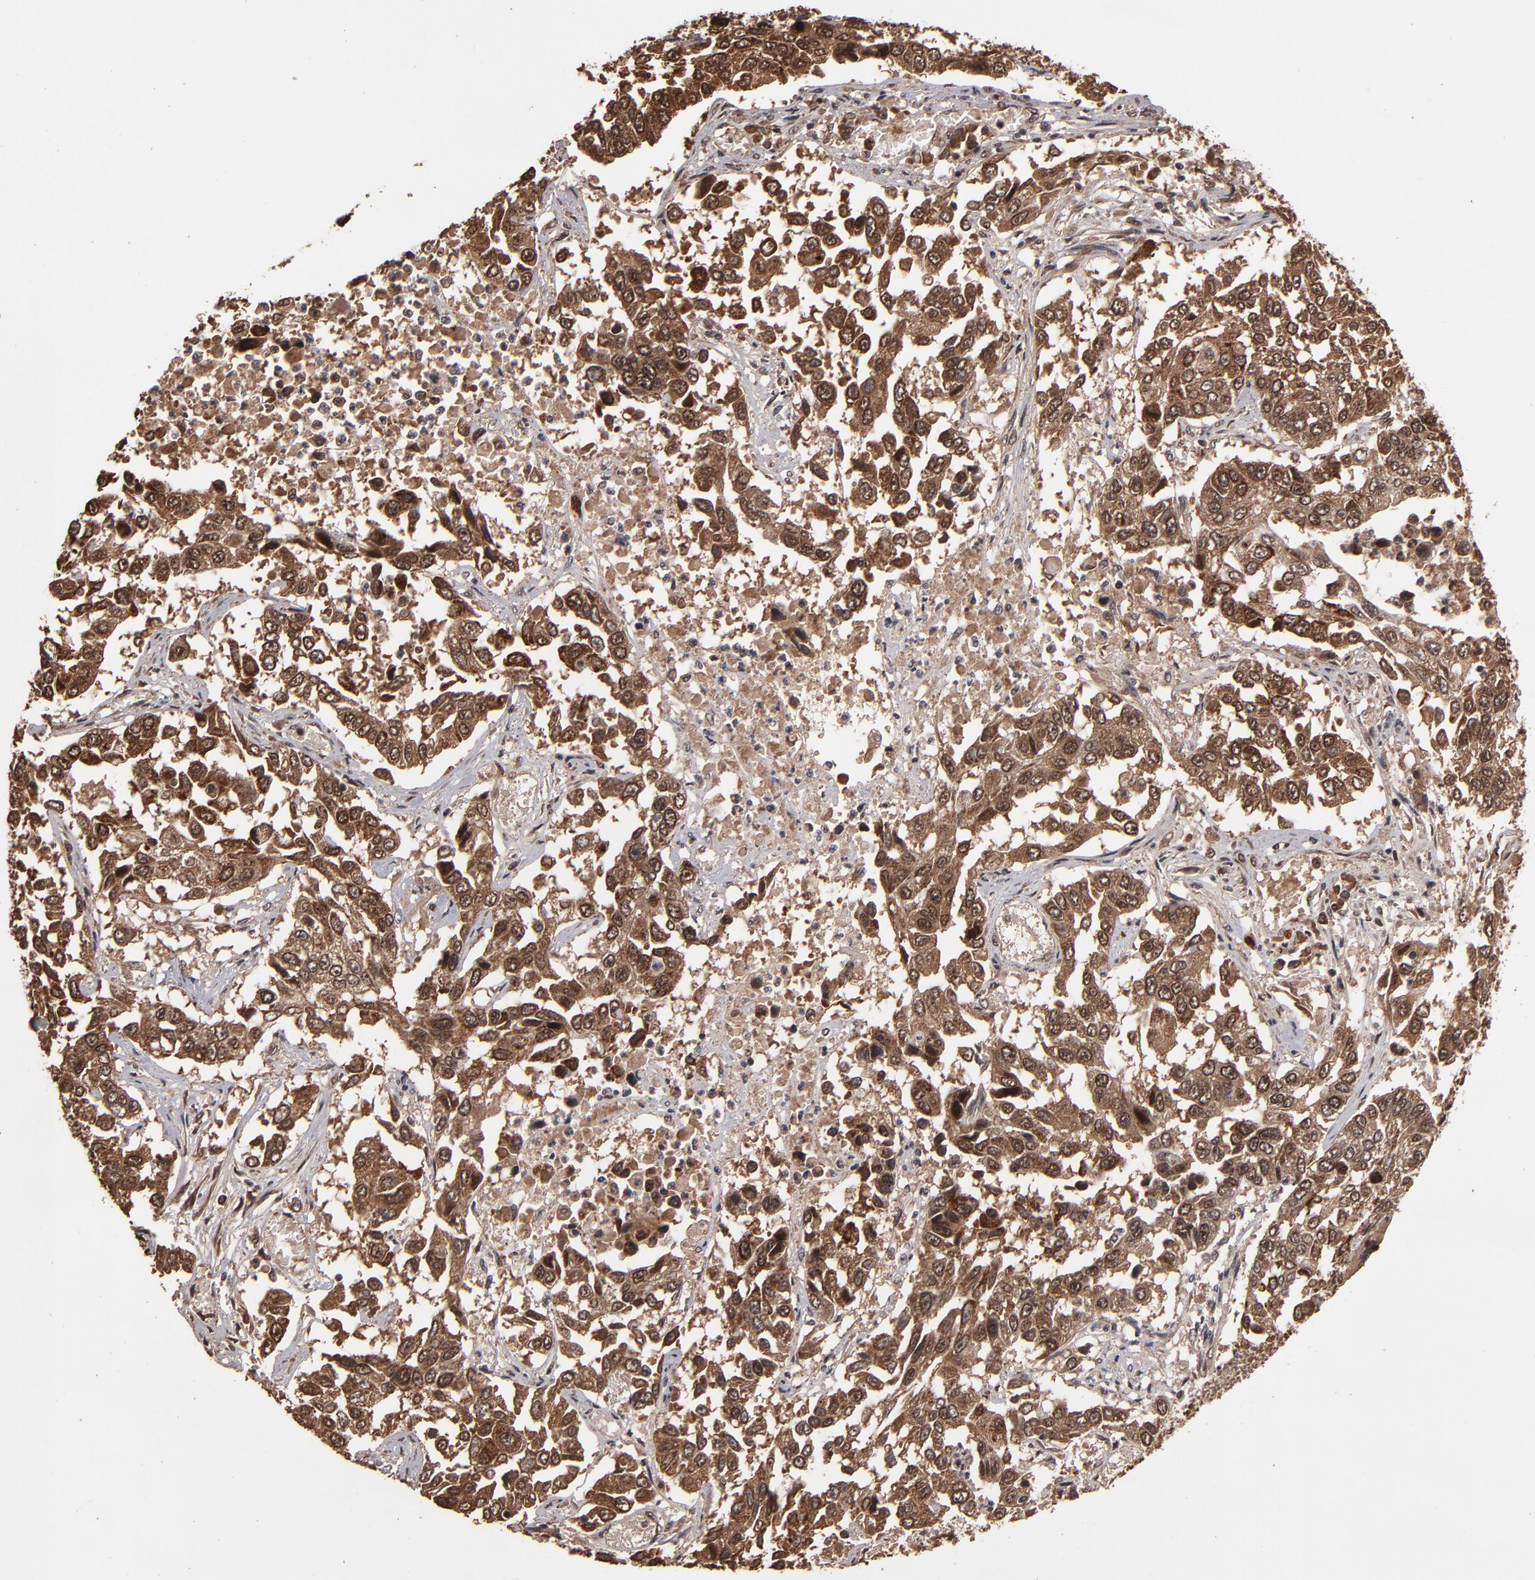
{"staining": {"intensity": "moderate", "quantity": ">75%", "location": "cytoplasmic/membranous,nuclear"}, "tissue": "lung cancer", "cell_type": "Tumor cells", "image_type": "cancer", "snomed": [{"axis": "morphology", "description": "Squamous cell carcinoma, NOS"}, {"axis": "topography", "description": "Lung"}], "caption": "Immunohistochemical staining of human lung cancer (squamous cell carcinoma) displays moderate cytoplasmic/membranous and nuclear protein staining in about >75% of tumor cells.", "gene": "NXF2B", "patient": {"sex": "male", "age": 71}}